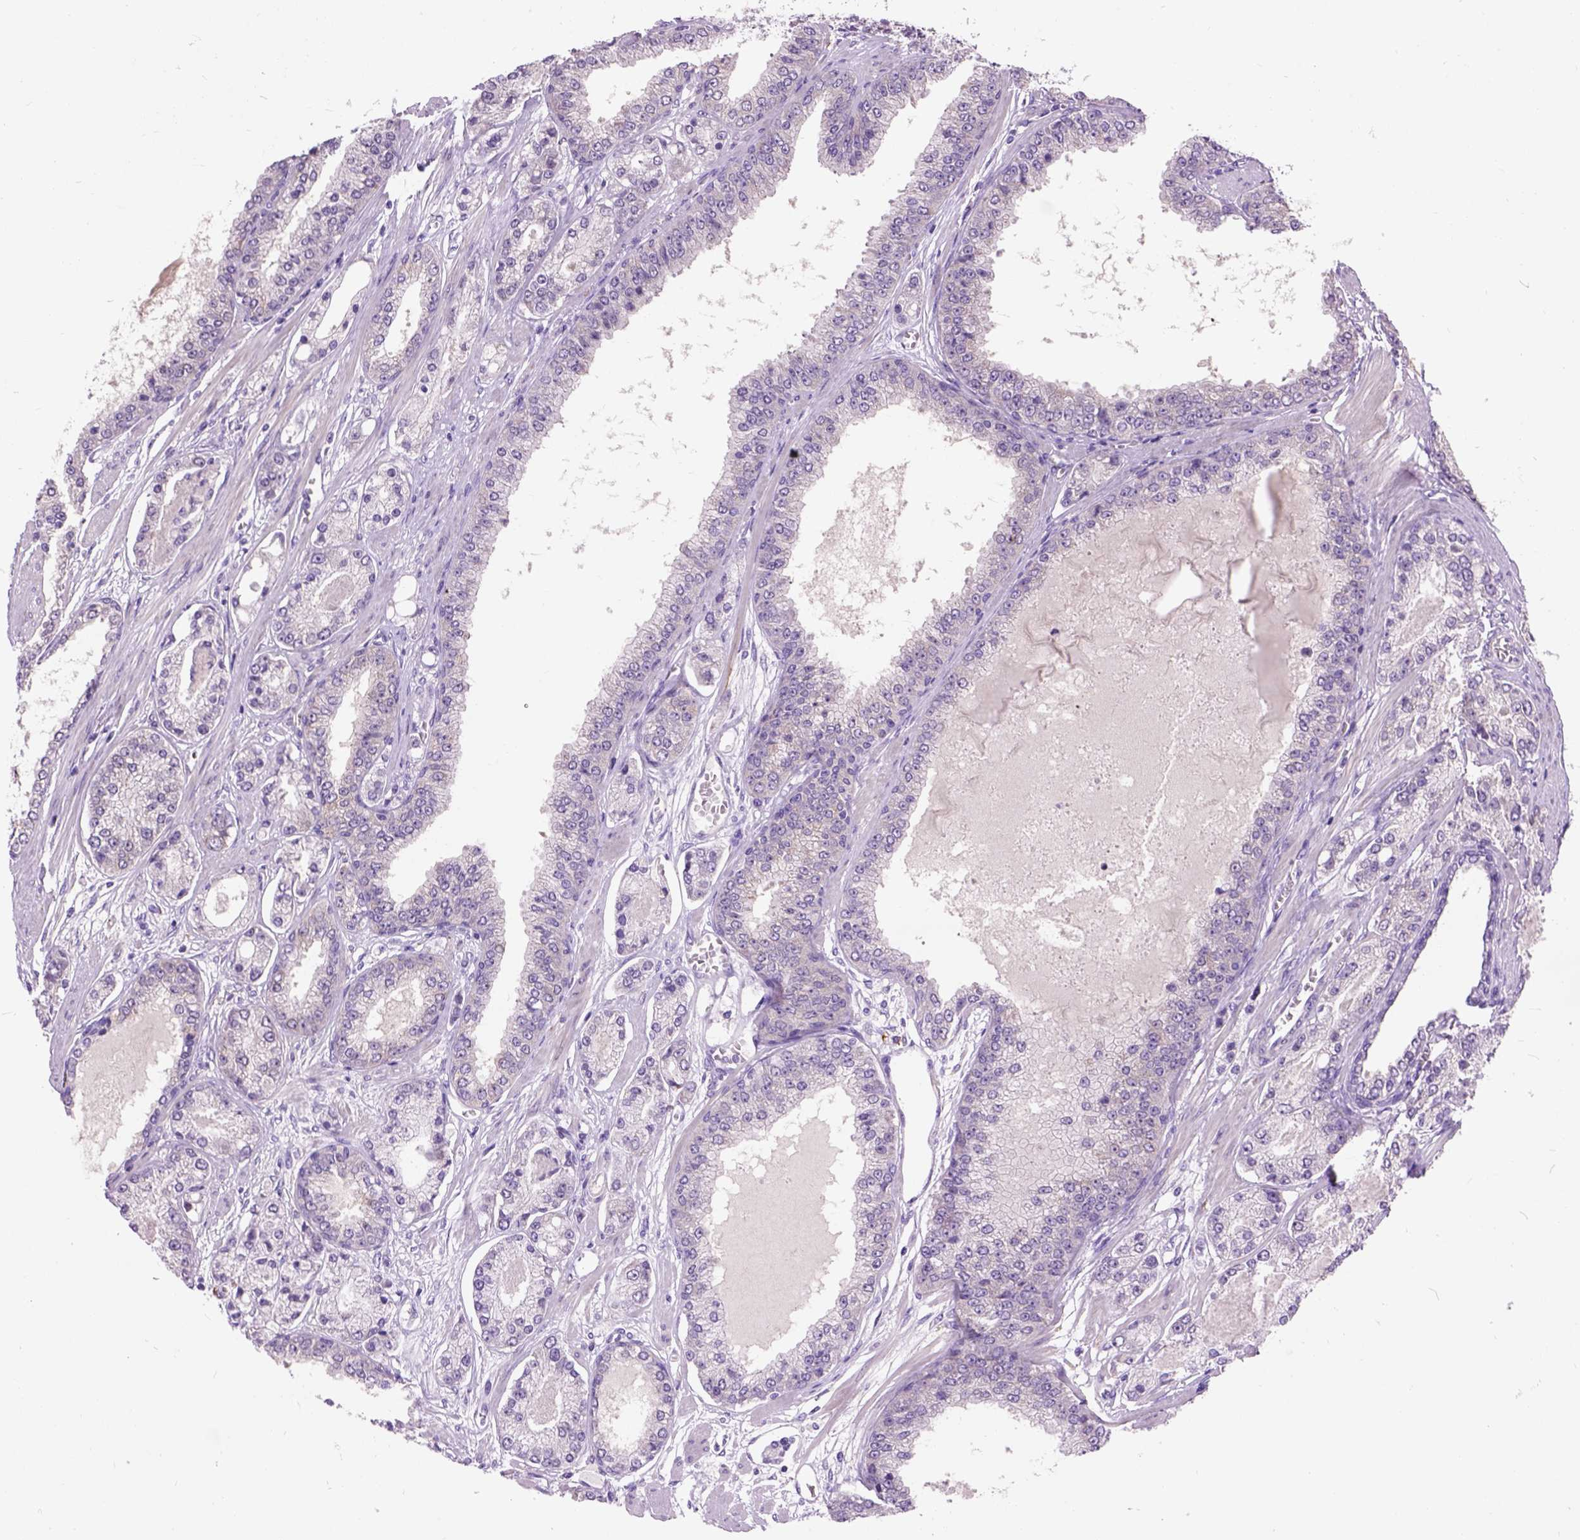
{"staining": {"intensity": "moderate", "quantity": "<25%", "location": "cytoplasmic/membranous"}, "tissue": "prostate cancer", "cell_type": "Tumor cells", "image_type": "cancer", "snomed": [{"axis": "morphology", "description": "Adenocarcinoma, NOS"}, {"axis": "topography", "description": "Prostate"}], "caption": "Moderate cytoplasmic/membranous protein positivity is identified in about <25% of tumor cells in adenocarcinoma (prostate).", "gene": "MAPT", "patient": {"sex": "male", "age": 64}}